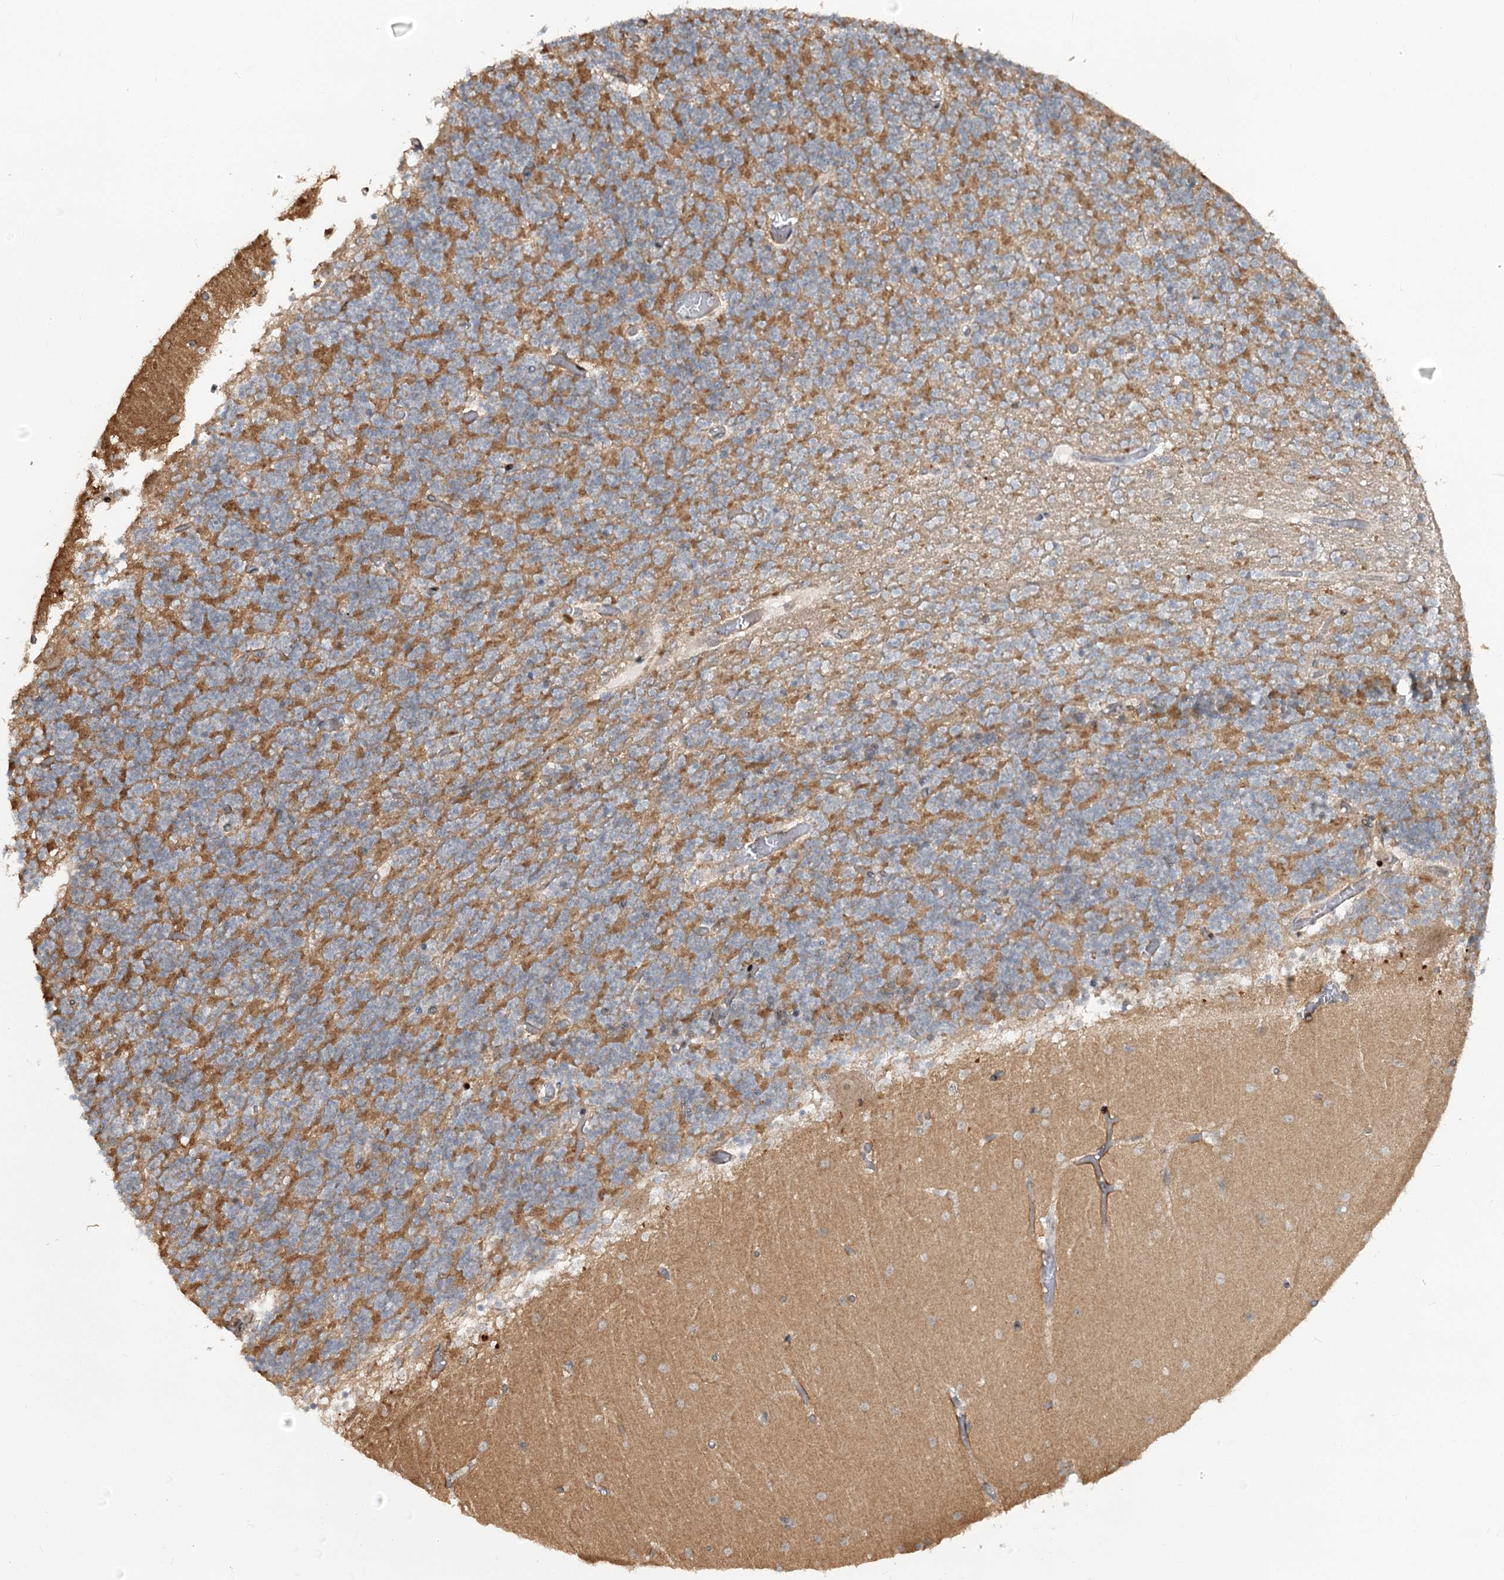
{"staining": {"intensity": "moderate", "quantity": "25%-75%", "location": "cytoplasmic/membranous"}, "tissue": "cerebellum", "cell_type": "Cells in granular layer", "image_type": "normal", "snomed": [{"axis": "morphology", "description": "Normal tissue, NOS"}, {"axis": "topography", "description": "Cerebellum"}], "caption": "This image demonstrates benign cerebellum stained with immunohistochemistry to label a protein in brown. The cytoplasmic/membranous of cells in granular layer show moderate positivity for the protein. Nuclei are counter-stained blue.", "gene": "HELQ", "patient": {"sex": "female", "age": 28}}